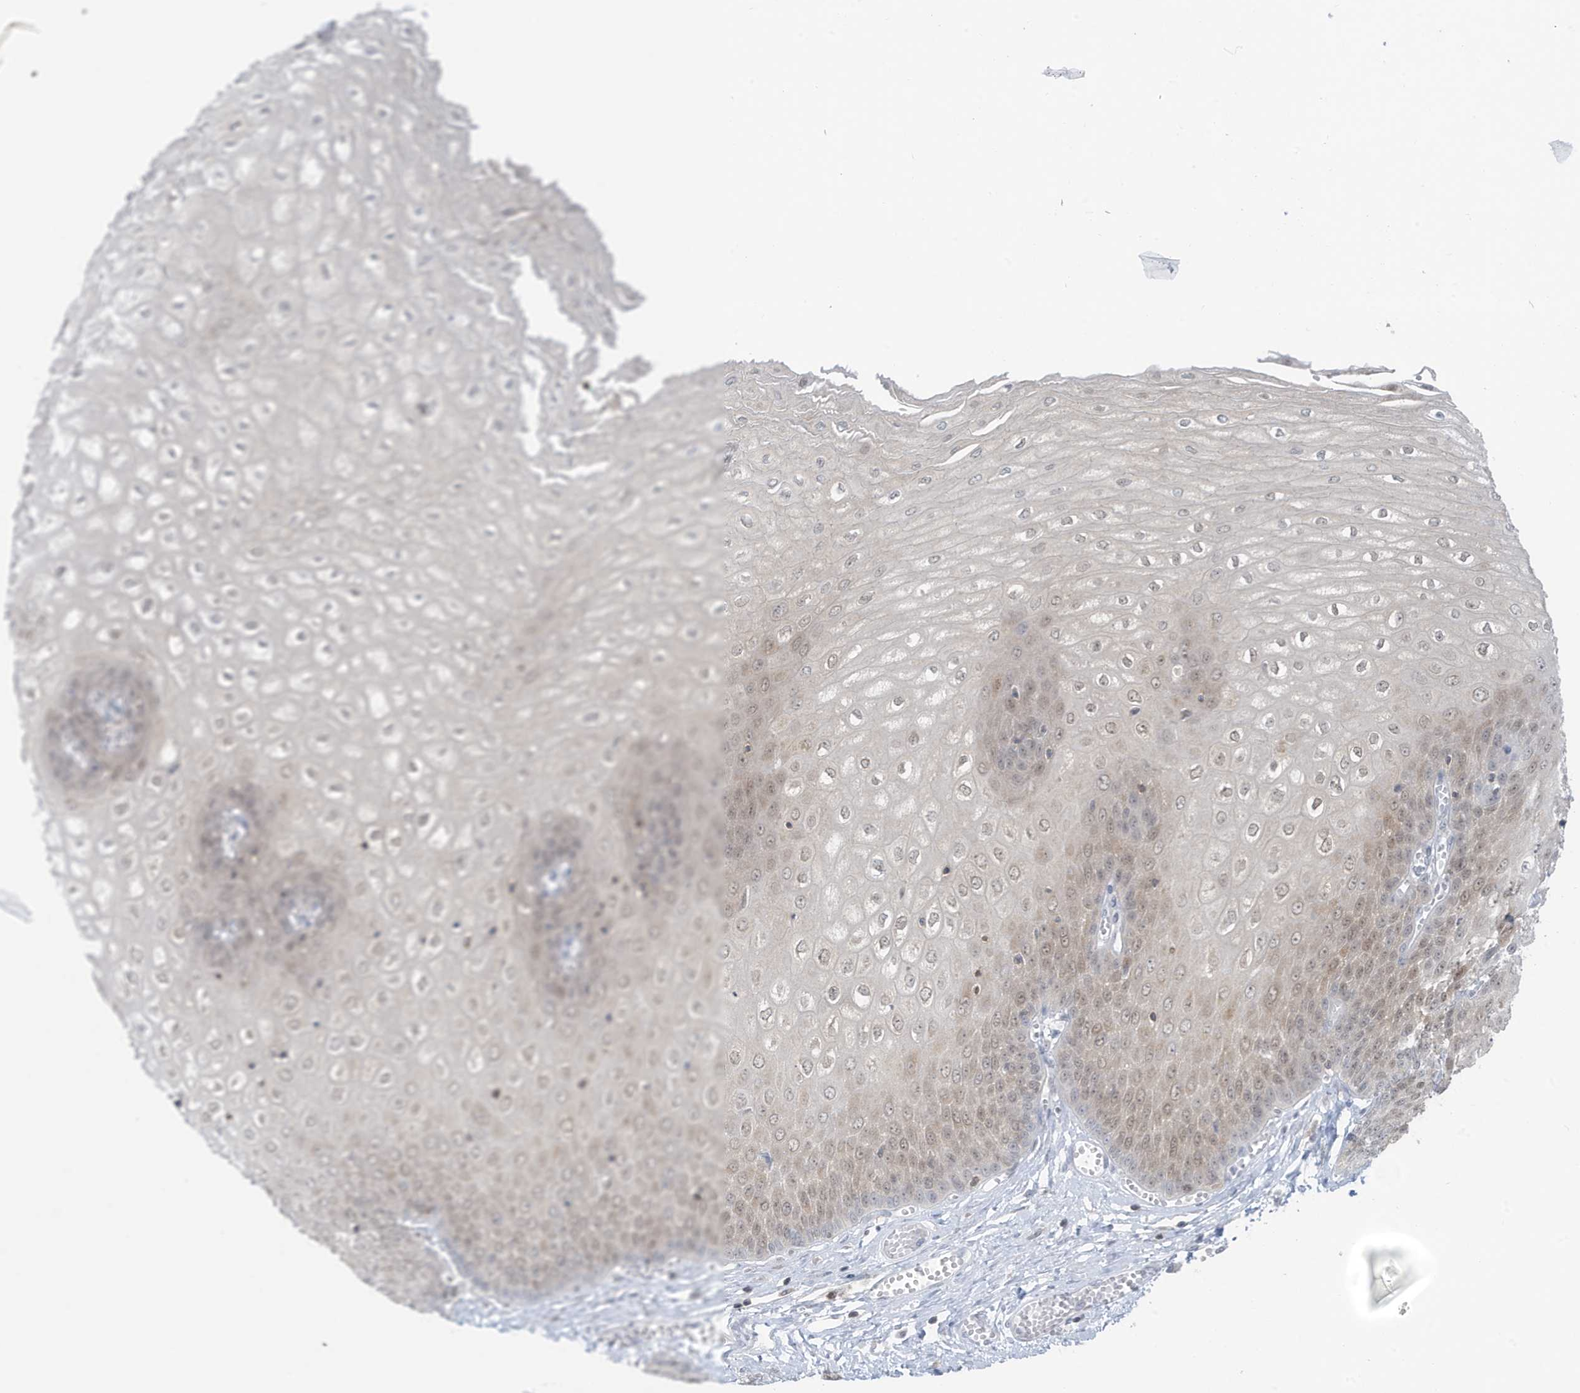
{"staining": {"intensity": "moderate", "quantity": ">75%", "location": "cytoplasmic/membranous,nuclear"}, "tissue": "esophagus", "cell_type": "Squamous epithelial cells", "image_type": "normal", "snomed": [{"axis": "morphology", "description": "Normal tissue, NOS"}, {"axis": "topography", "description": "Esophagus"}], "caption": "Brown immunohistochemical staining in unremarkable esophagus reveals moderate cytoplasmic/membranous,nuclear expression in approximately >75% of squamous epithelial cells. (IHC, brightfield microscopy, high magnification).", "gene": "OGA", "patient": {"sex": "male", "age": 60}}